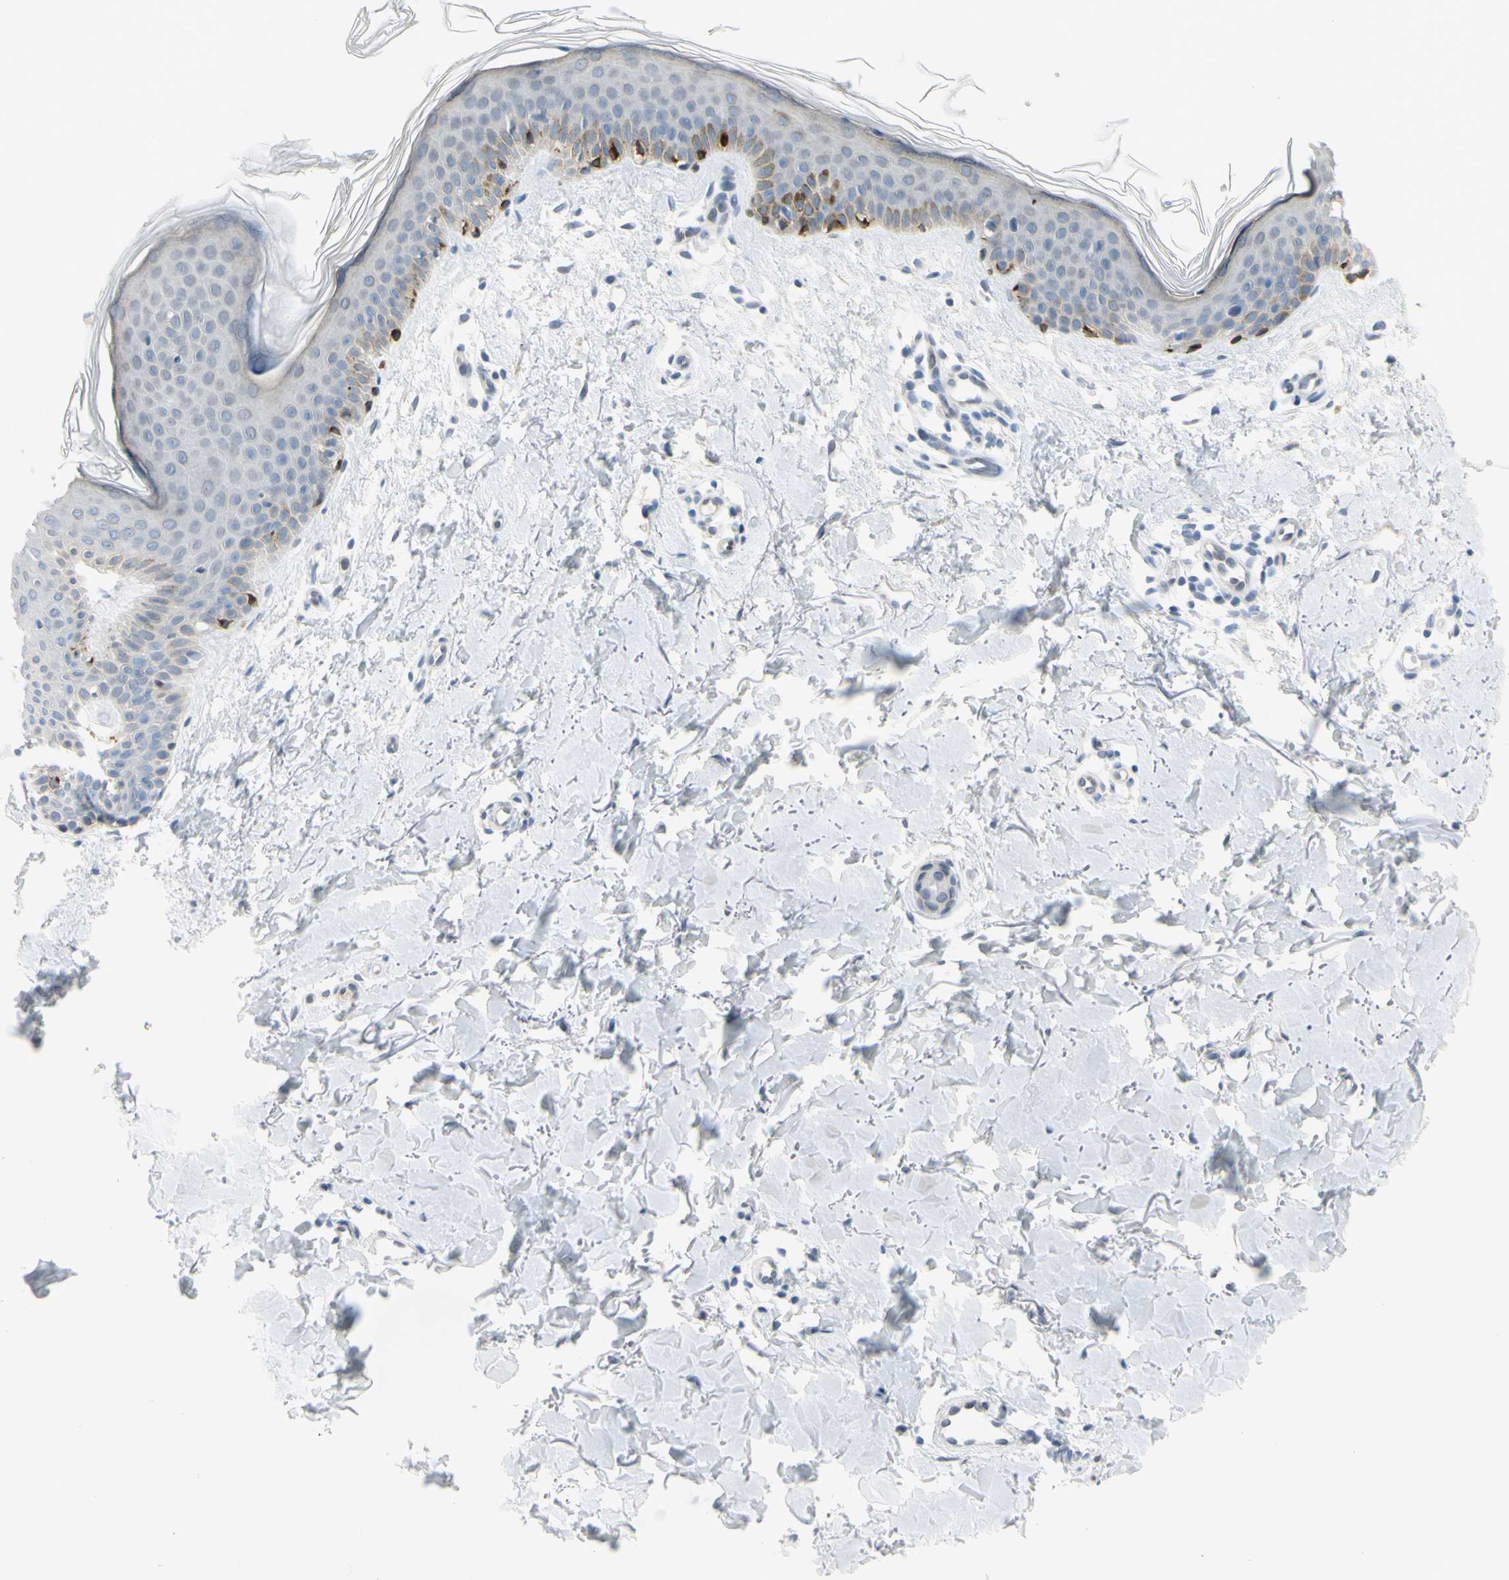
{"staining": {"intensity": "negative", "quantity": "none", "location": "none"}, "tissue": "skin", "cell_type": "Fibroblasts", "image_type": "normal", "snomed": [{"axis": "morphology", "description": "Normal tissue, NOS"}, {"axis": "topography", "description": "Skin"}], "caption": "IHC micrograph of benign skin: human skin stained with DAB (3,3'-diaminobenzidine) displays no significant protein staining in fibroblasts. Nuclei are stained in blue.", "gene": "DCT", "patient": {"sex": "female", "age": 56}}